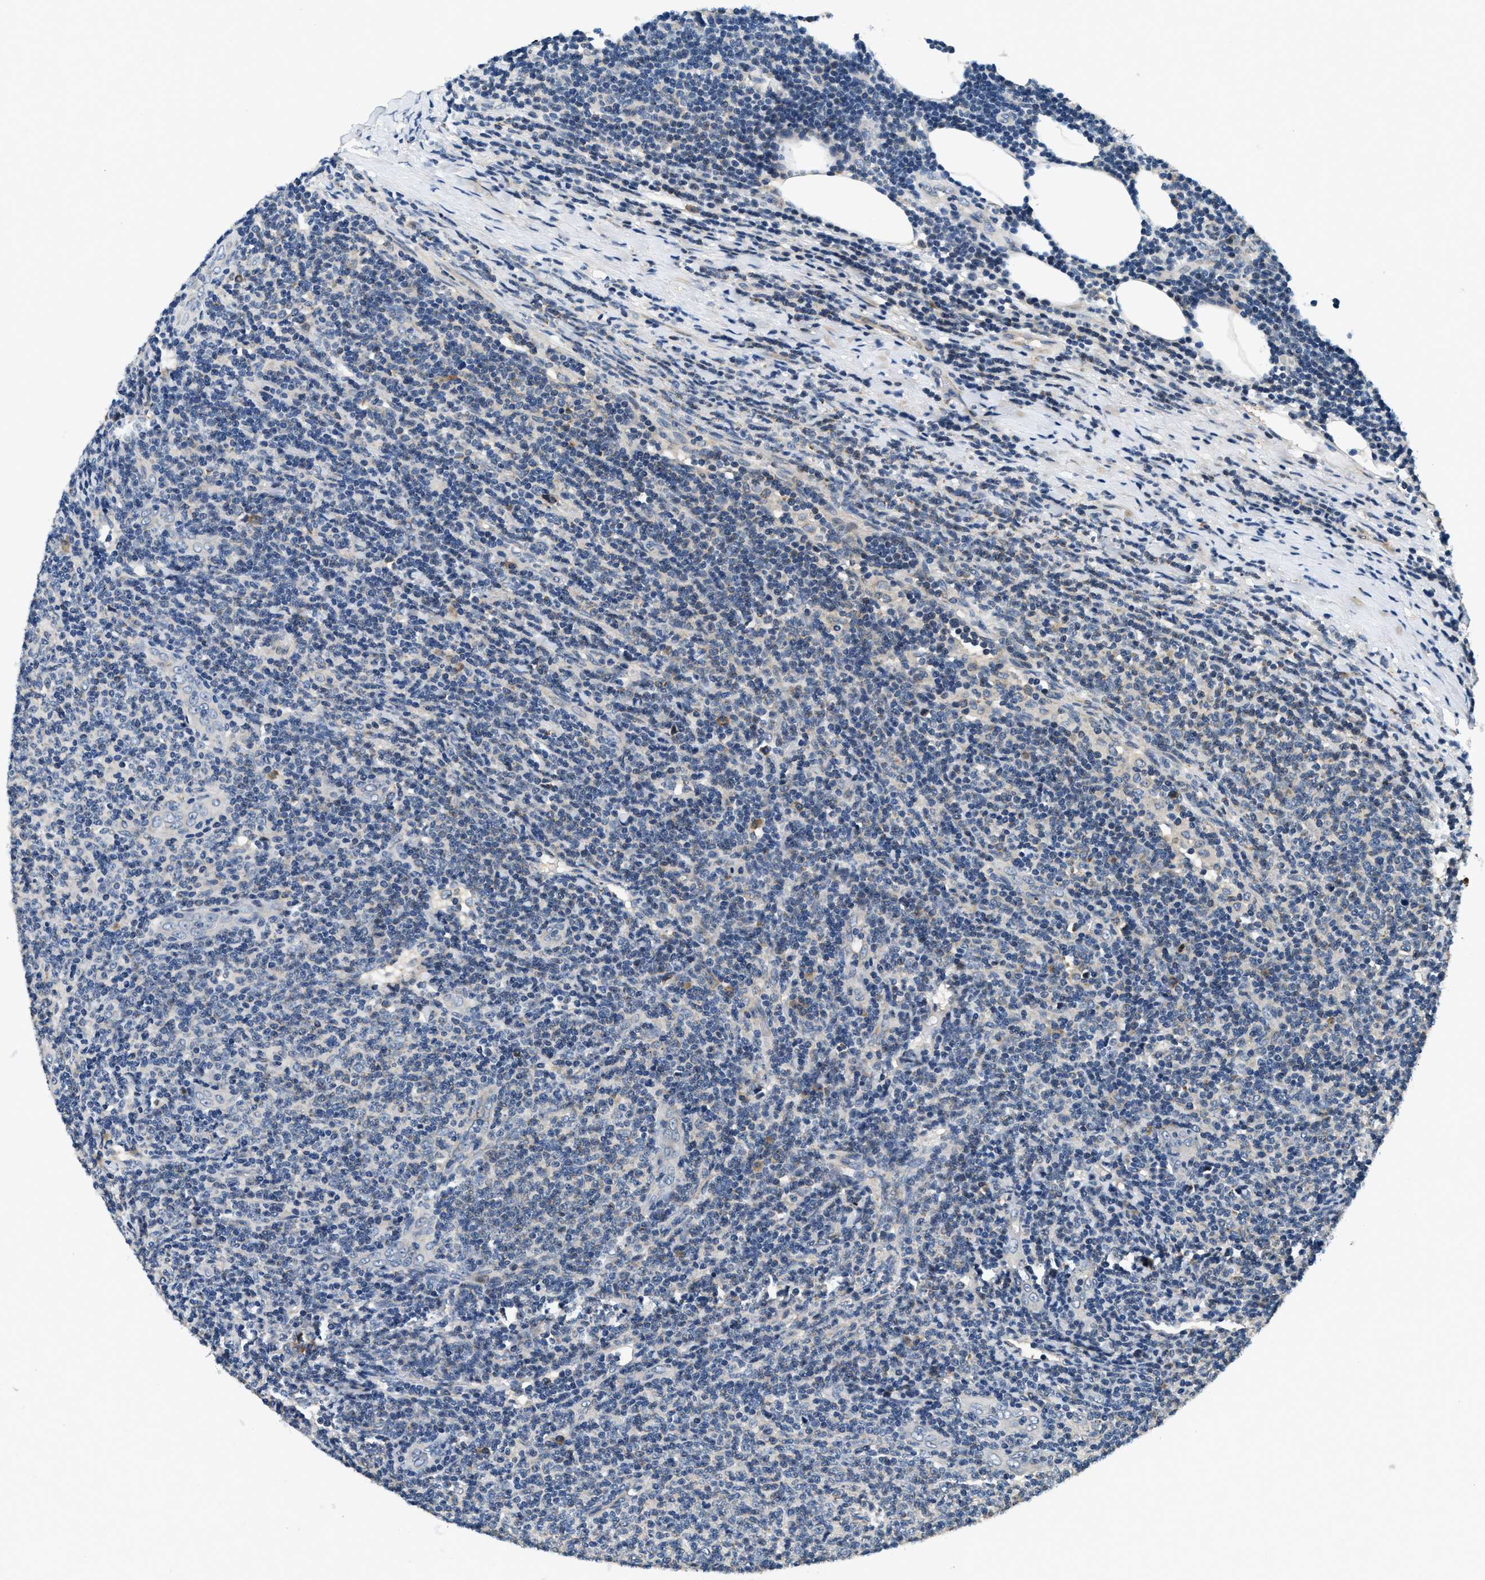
{"staining": {"intensity": "negative", "quantity": "none", "location": "none"}, "tissue": "lymphoma", "cell_type": "Tumor cells", "image_type": "cancer", "snomed": [{"axis": "morphology", "description": "Malignant lymphoma, non-Hodgkin's type, Low grade"}, {"axis": "topography", "description": "Lymph node"}], "caption": "DAB (3,3'-diaminobenzidine) immunohistochemical staining of lymphoma displays no significant staining in tumor cells.", "gene": "ALDH3A2", "patient": {"sex": "male", "age": 66}}